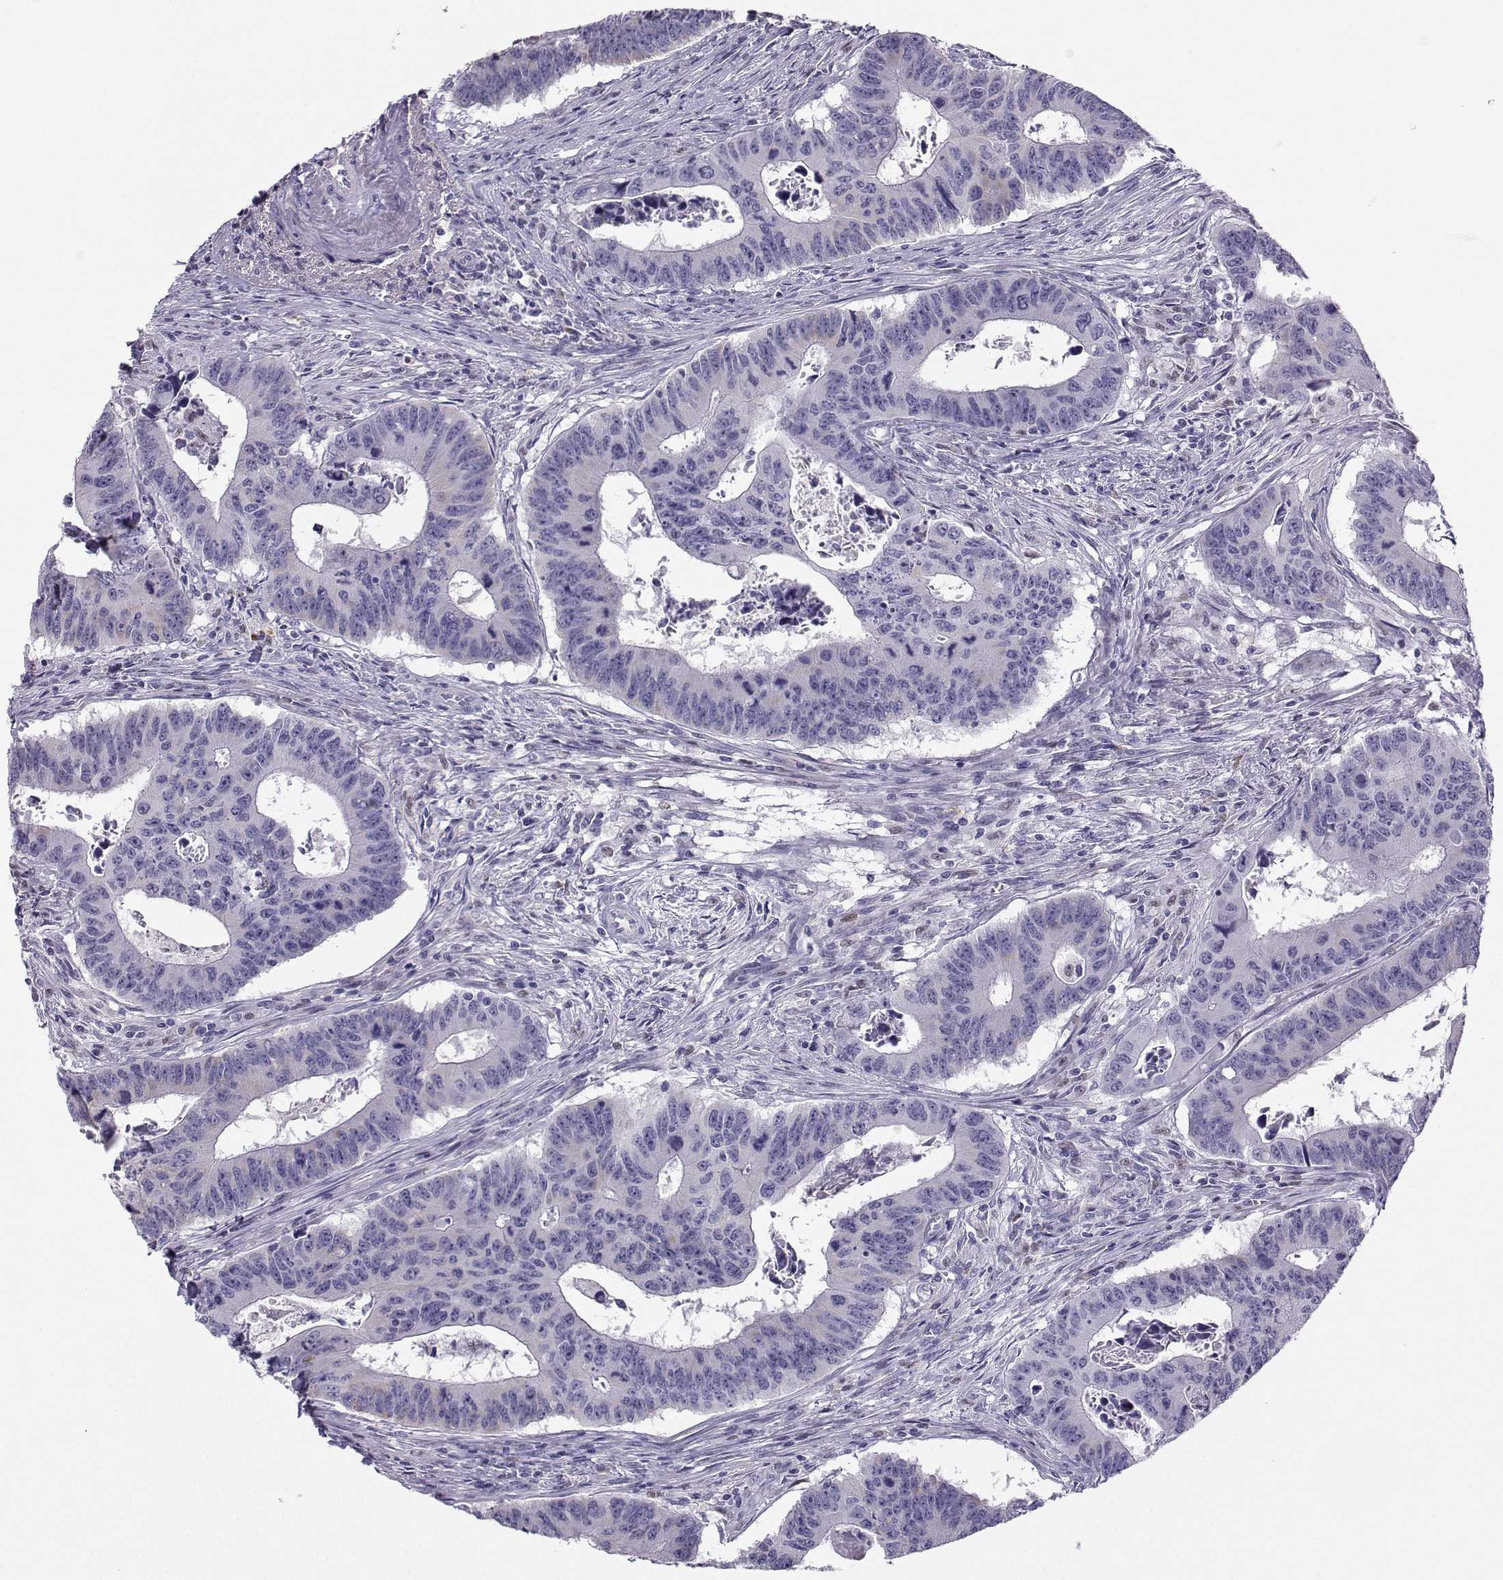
{"staining": {"intensity": "negative", "quantity": "none", "location": "none"}, "tissue": "colorectal cancer", "cell_type": "Tumor cells", "image_type": "cancer", "snomed": [{"axis": "morphology", "description": "Adenocarcinoma, NOS"}, {"axis": "topography", "description": "Appendix"}, {"axis": "topography", "description": "Colon"}, {"axis": "topography", "description": "Cecum"}, {"axis": "topography", "description": "Colon asc"}], "caption": "There is no significant expression in tumor cells of adenocarcinoma (colorectal).", "gene": "DCLK3", "patient": {"sex": "female", "age": 85}}